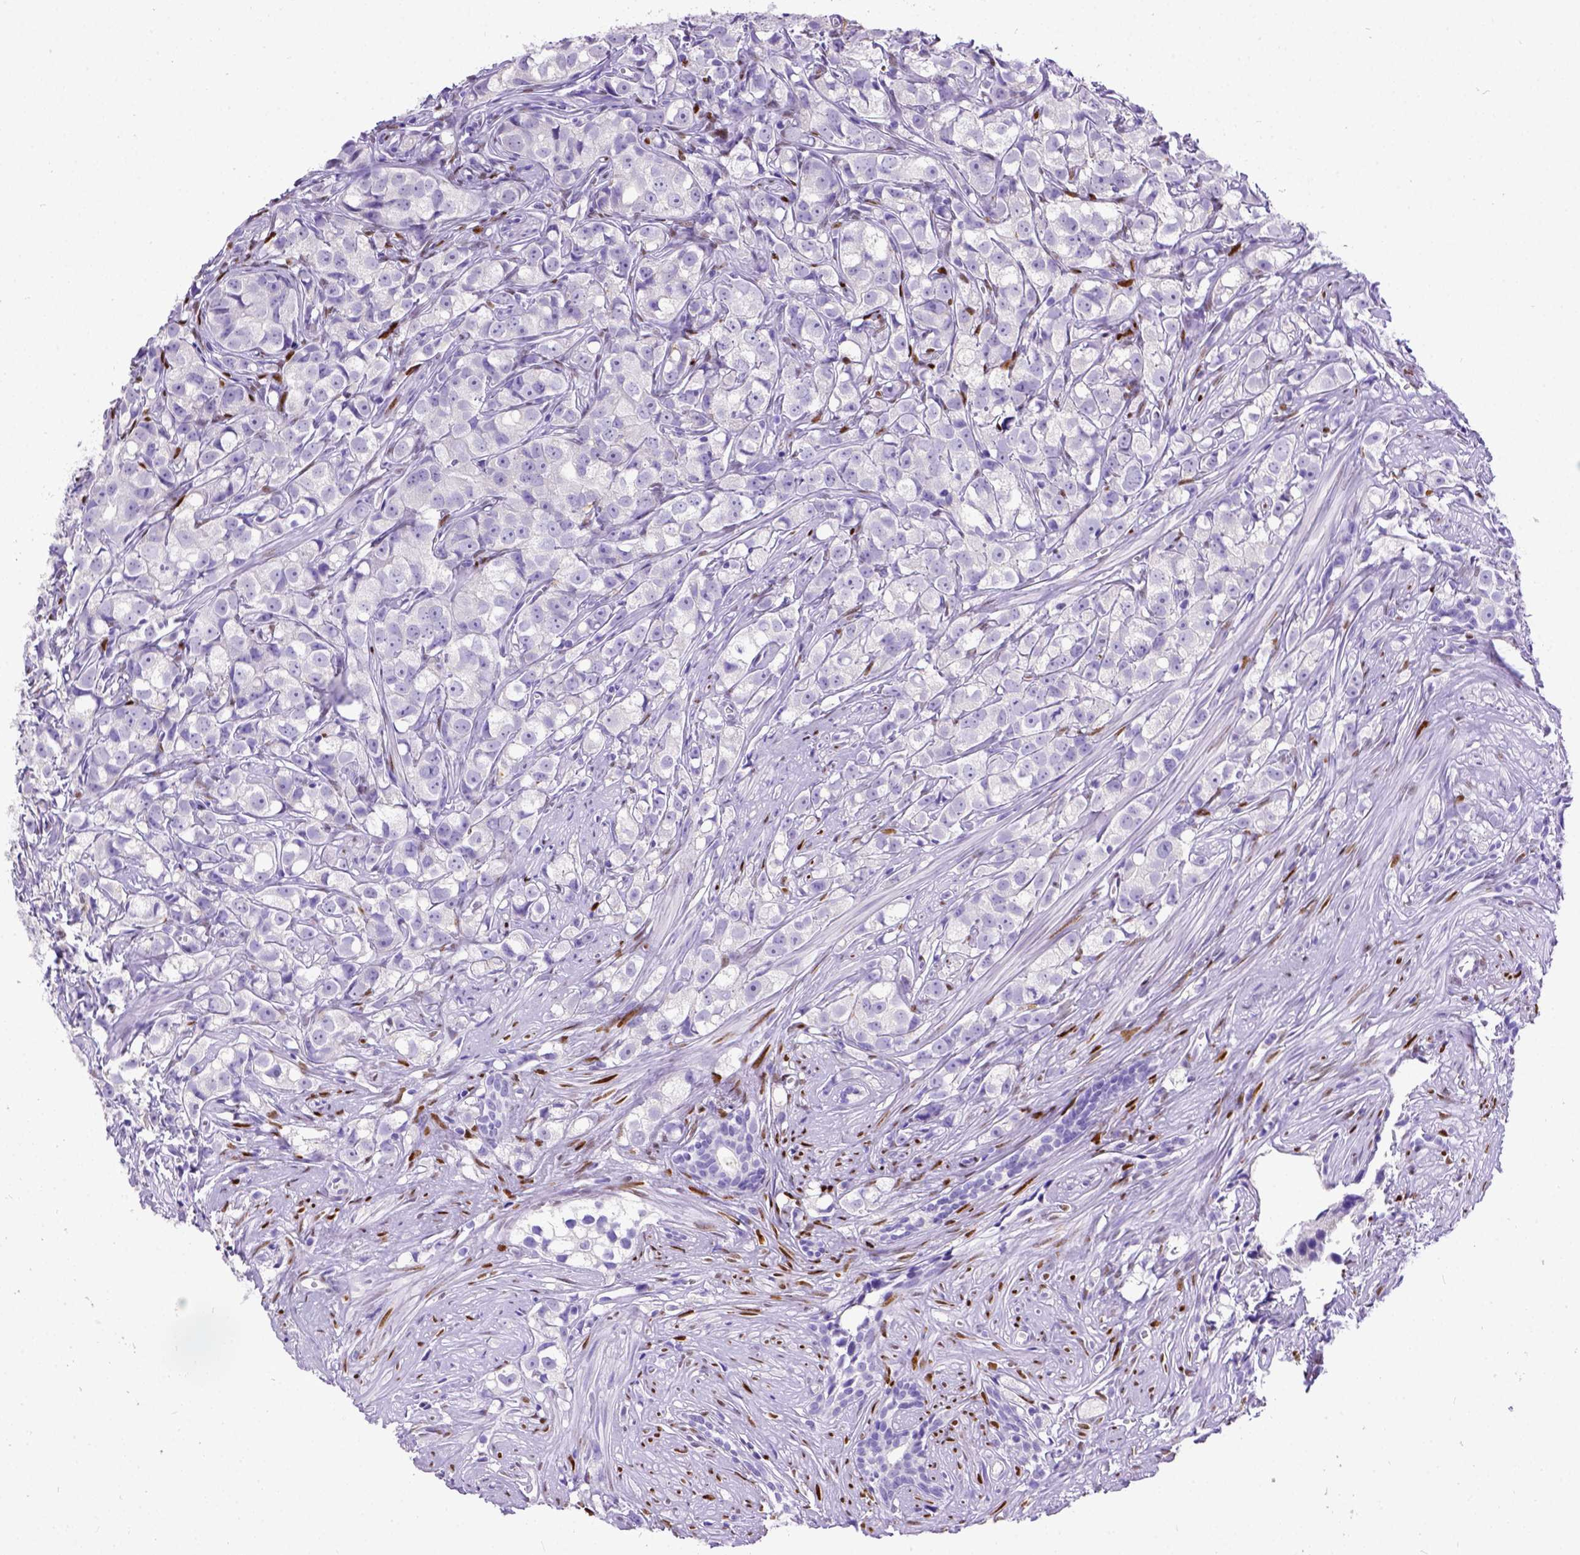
{"staining": {"intensity": "negative", "quantity": "none", "location": "none"}, "tissue": "prostate cancer", "cell_type": "Tumor cells", "image_type": "cancer", "snomed": [{"axis": "morphology", "description": "Adenocarcinoma, High grade"}, {"axis": "topography", "description": "Prostate"}], "caption": "Tumor cells show no significant protein expression in prostate high-grade adenocarcinoma.", "gene": "ESR1", "patient": {"sex": "male", "age": 68}}